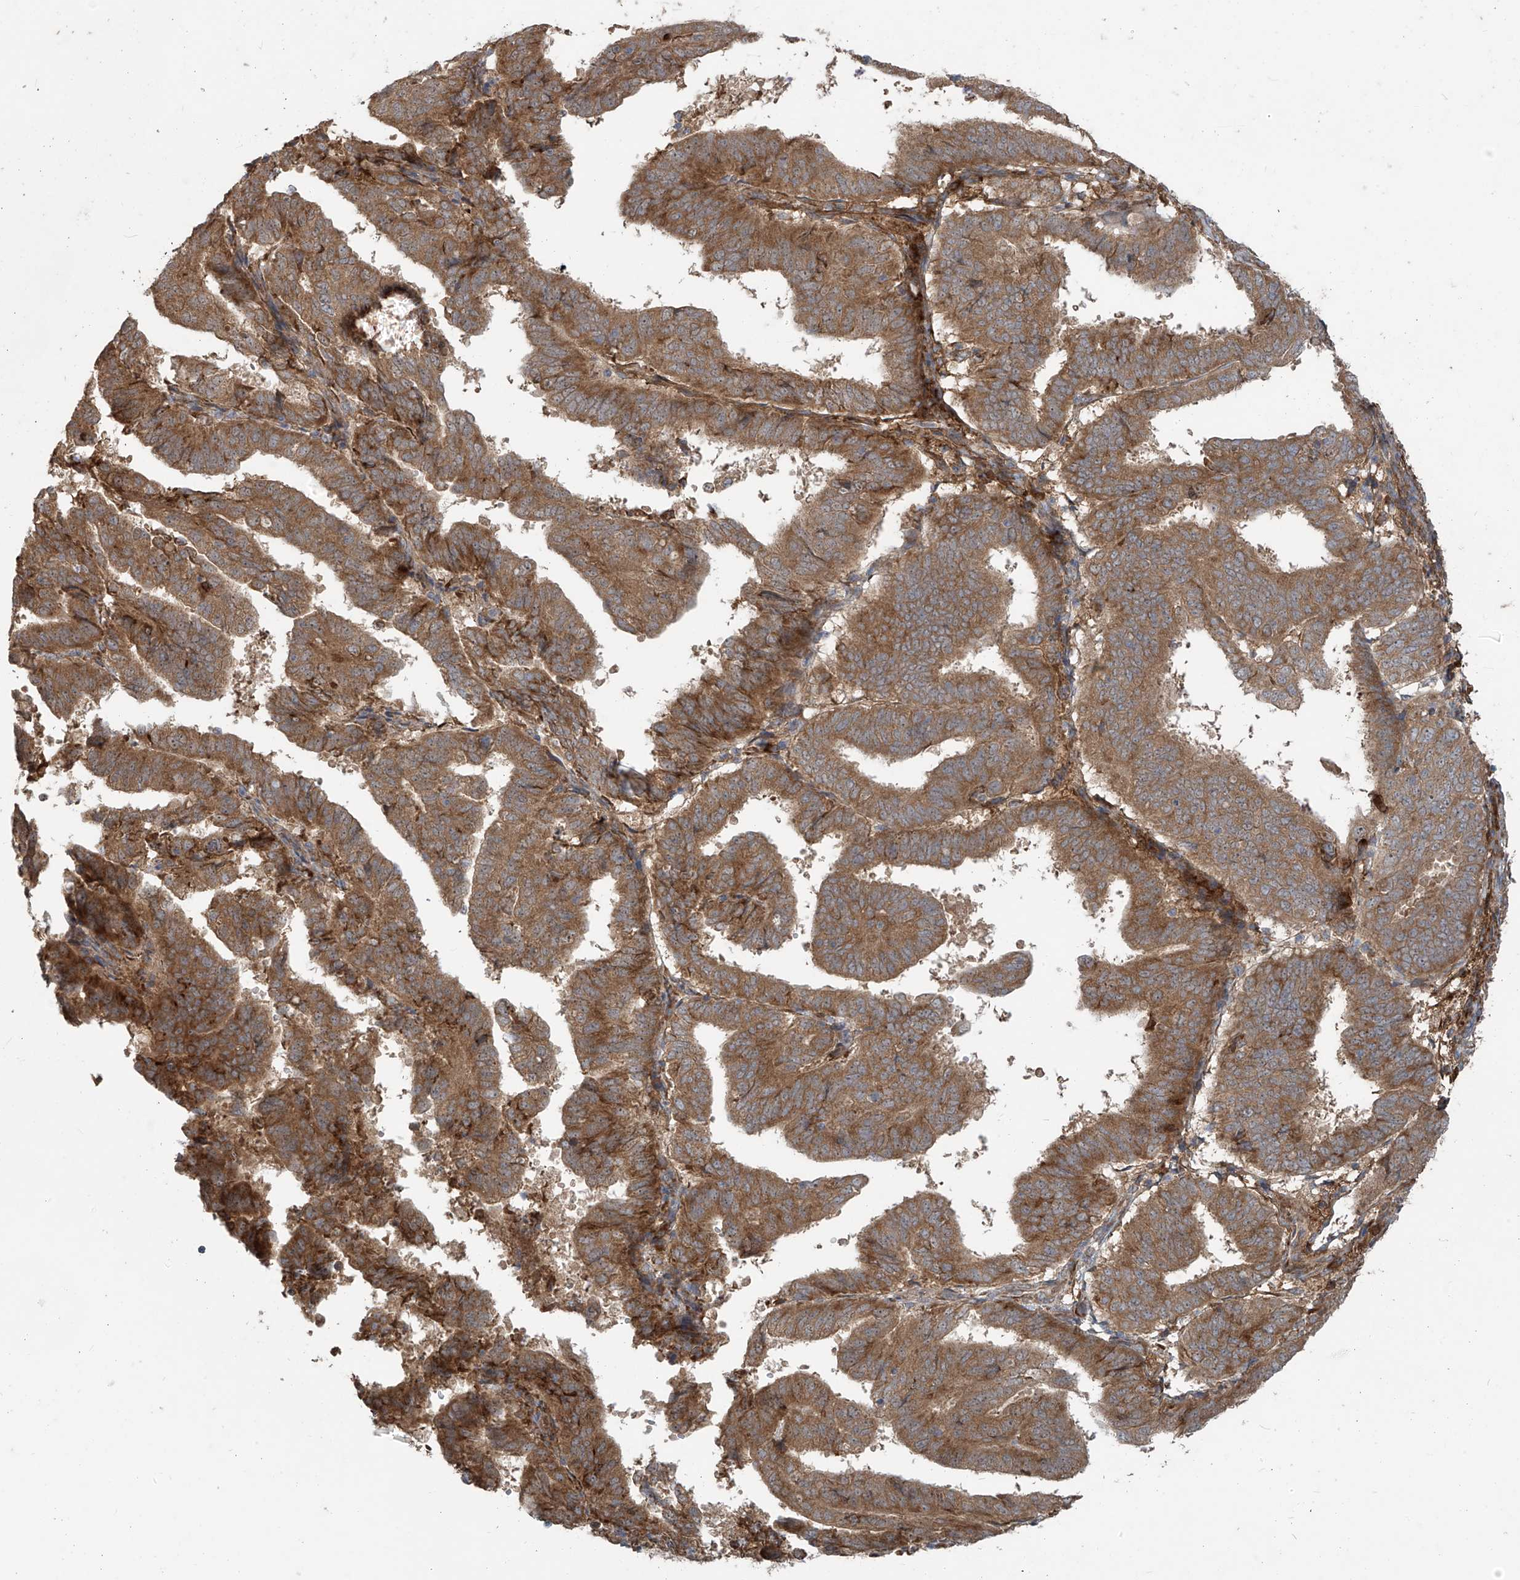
{"staining": {"intensity": "moderate", "quantity": ">75%", "location": "cytoplasmic/membranous"}, "tissue": "endometrial cancer", "cell_type": "Tumor cells", "image_type": "cancer", "snomed": [{"axis": "morphology", "description": "Adenocarcinoma, NOS"}, {"axis": "topography", "description": "Uterus"}], "caption": "An image of human endometrial cancer stained for a protein shows moderate cytoplasmic/membranous brown staining in tumor cells. (Brightfield microscopy of DAB IHC at high magnification).", "gene": "KATNIP", "patient": {"sex": "female", "age": 77}}